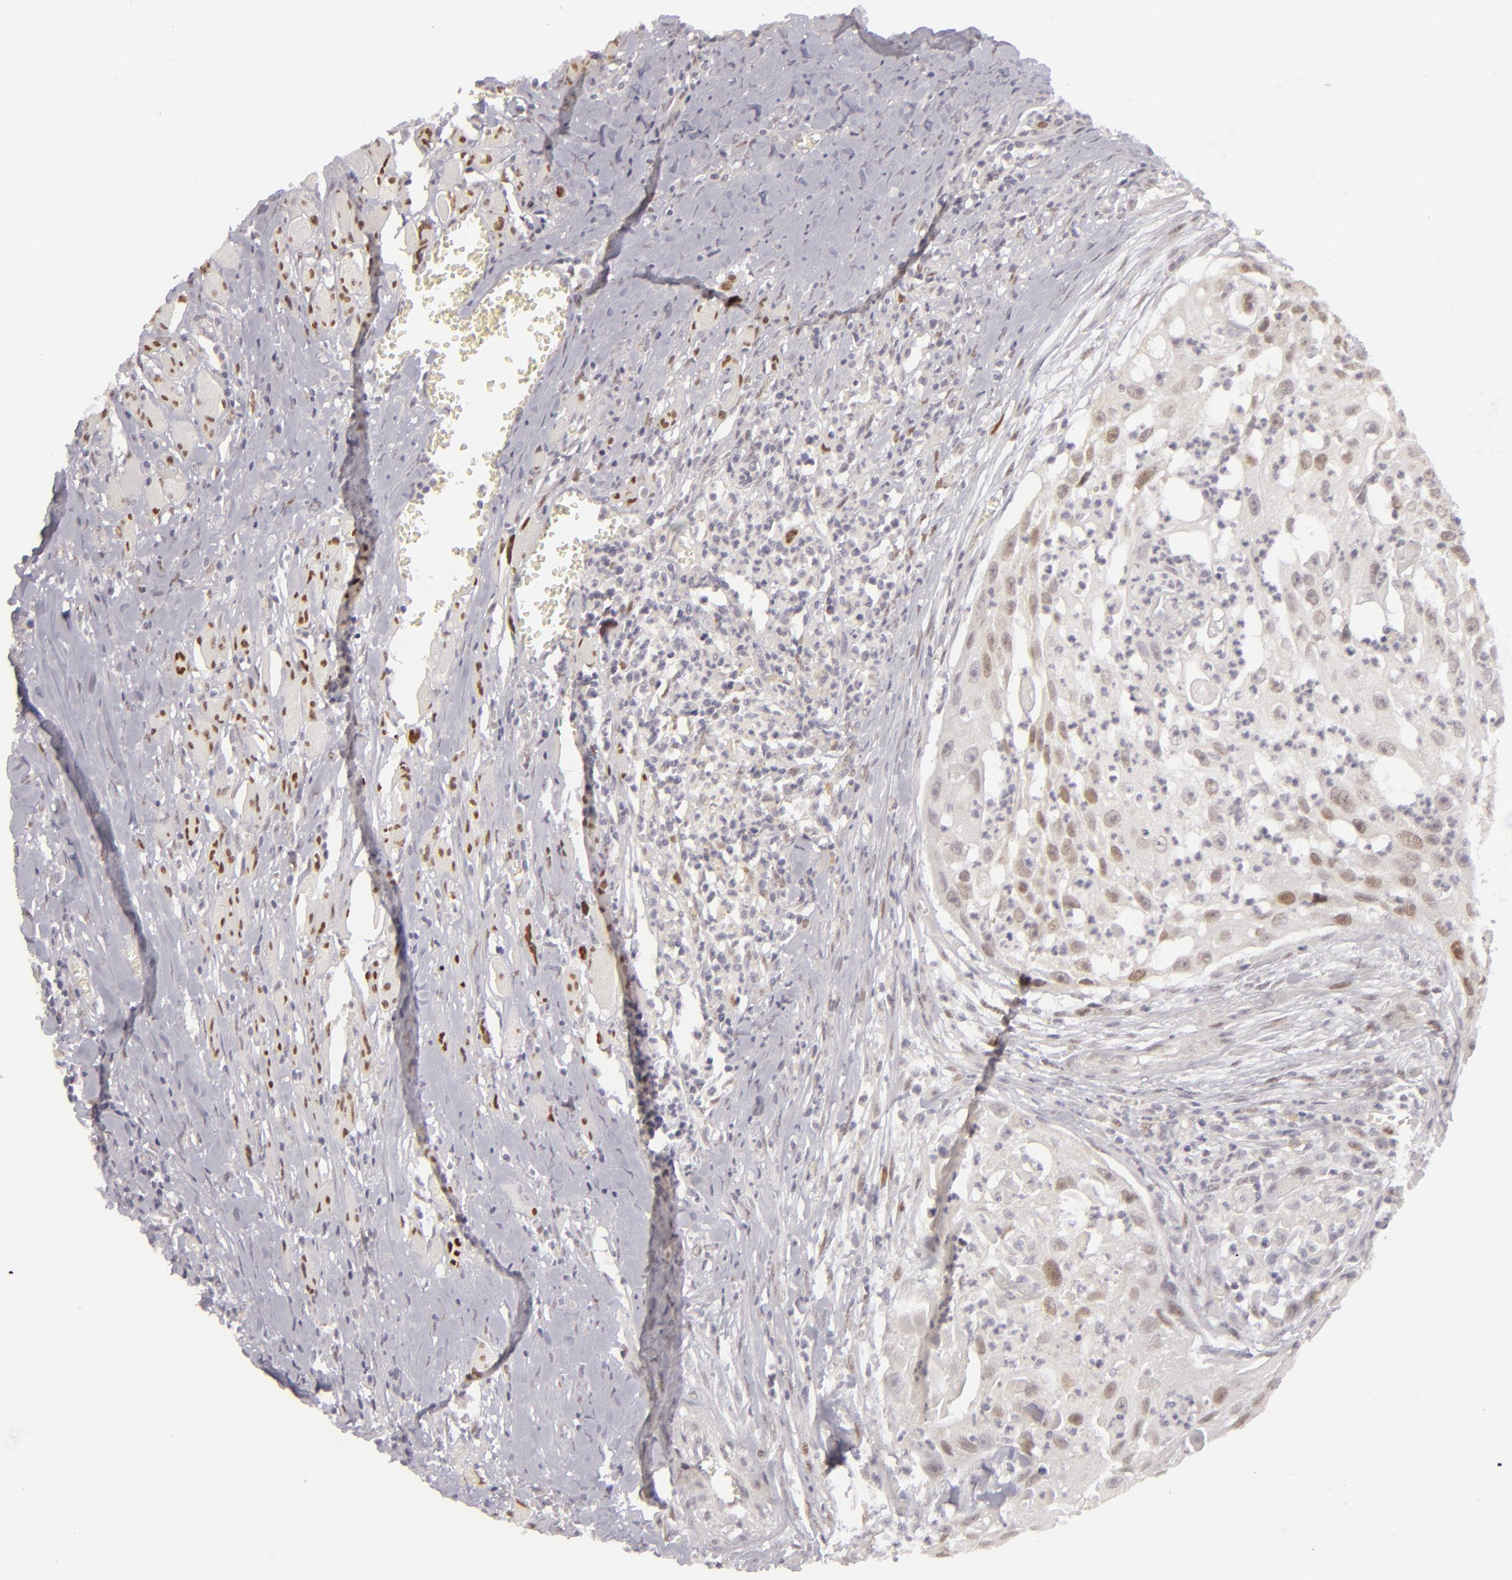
{"staining": {"intensity": "moderate", "quantity": "<25%", "location": "nuclear"}, "tissue": "head and neck cancer", "cell_type": "Tumor cells", "image_type": "cancer", "snomed": [{"axis": "morphology", "description": "Squamous cell carcinoma, NOS"}, {"axis": "topography", "description": "Head-Neck"}], "caption": "A micrograph showing moderate nuclear staining in approximately <25% of tumor cells in squamous cell carcinoma (head and neck), as visualized by brown immunohistochemical staining.", "gene": "SIX1", "patient": {"sex": "male", "age": 64}}